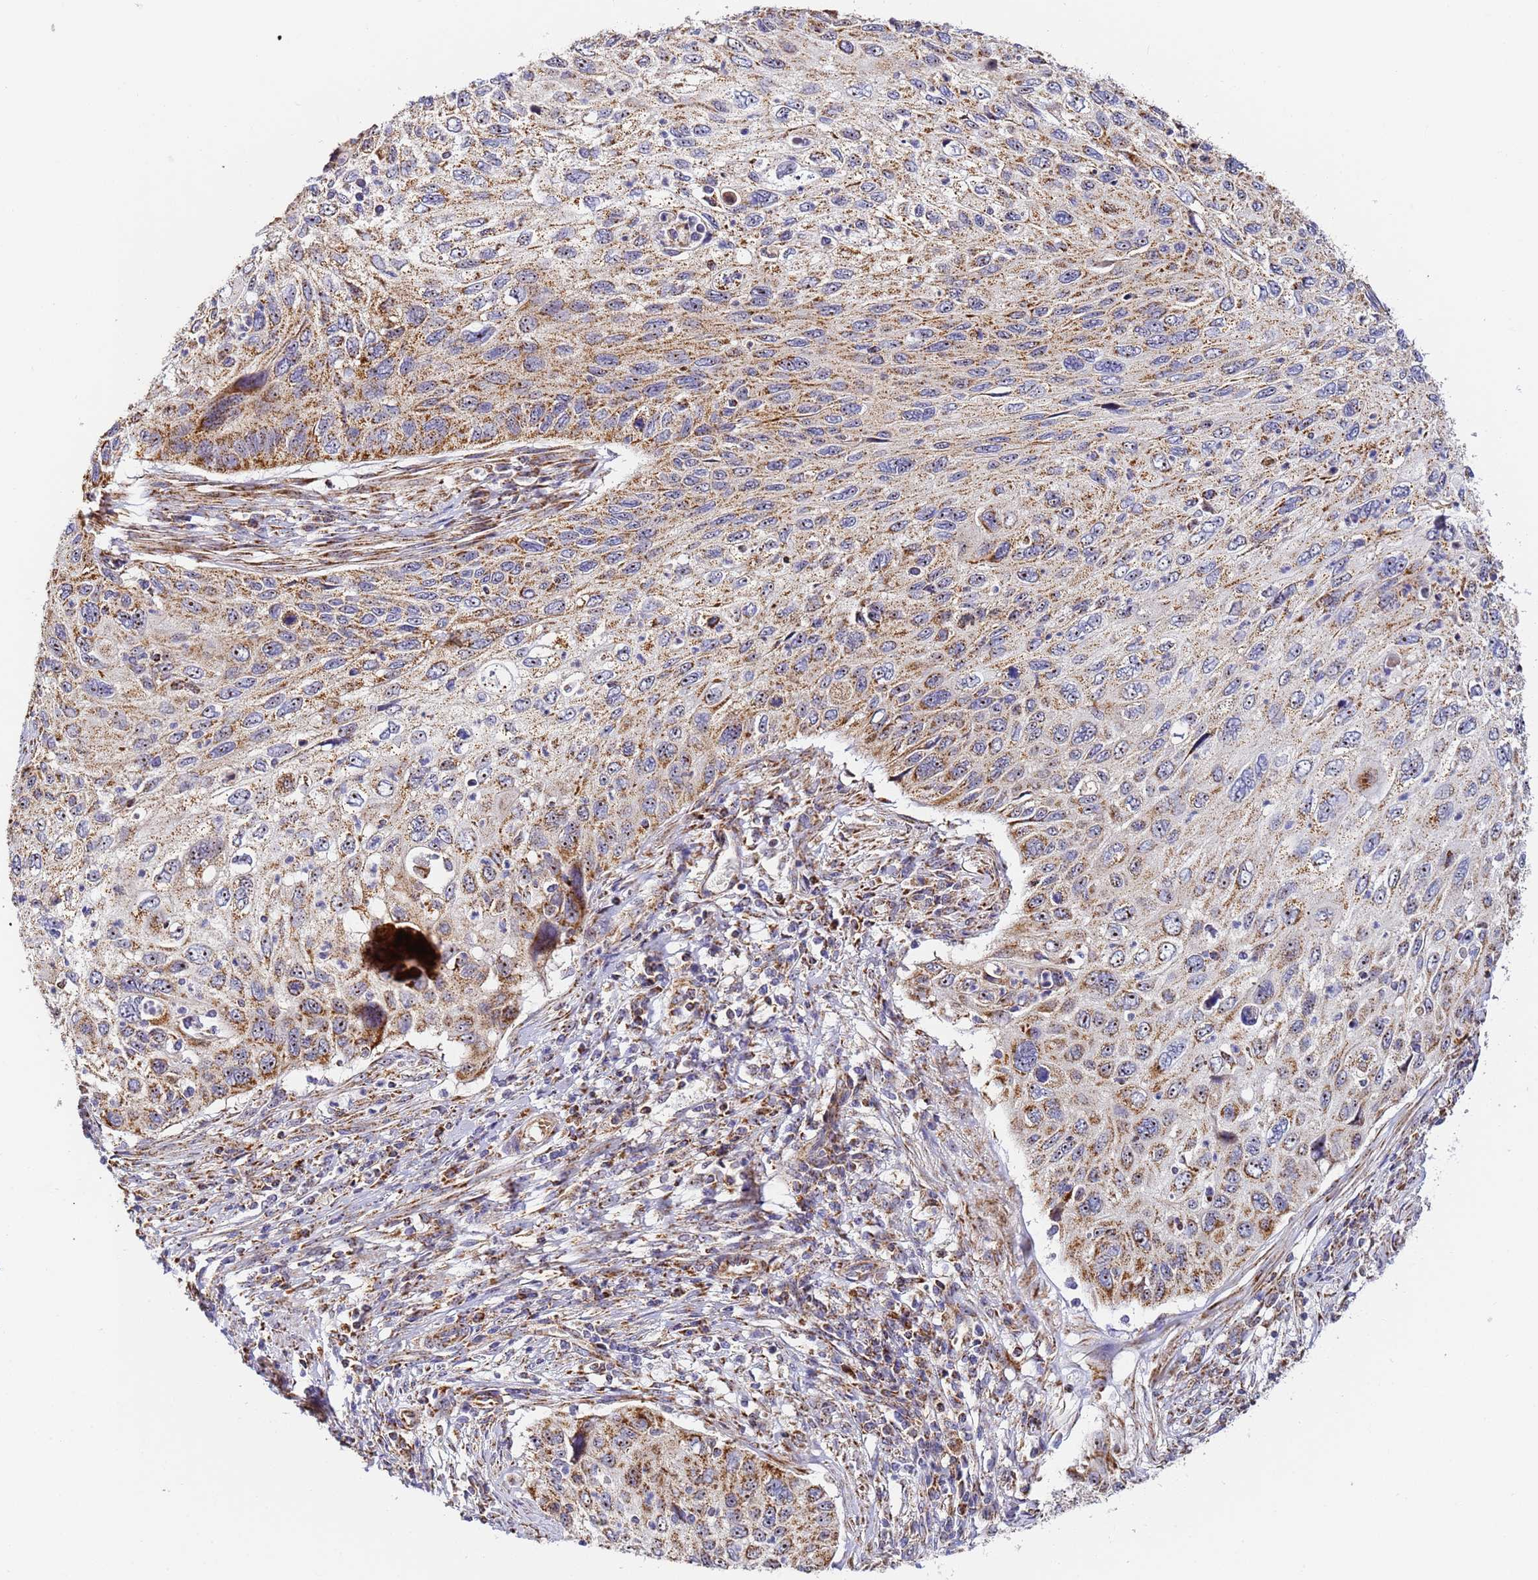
{"staining": {"intensity": "moderate", "quantity": "25%-75%", "location": "cytoplasmic/membranous"}, "tissue": "cervical cancer", "cell_type": "Tumor cells", "image_type": "cancer", "snomed": [{"axis": "morphology", "description": "Squamous cell carcinoma, NOS"}, {"axis": "topography", "description": "Cervix"}], "caption": "Squamous cell carcinoma (cervical) stained for a protein exhibits moderate cytoplasmic/membranous positivity in tumor cells.", "gene": "FRG2C", "patient": {"sex": "female", "age": 70}}